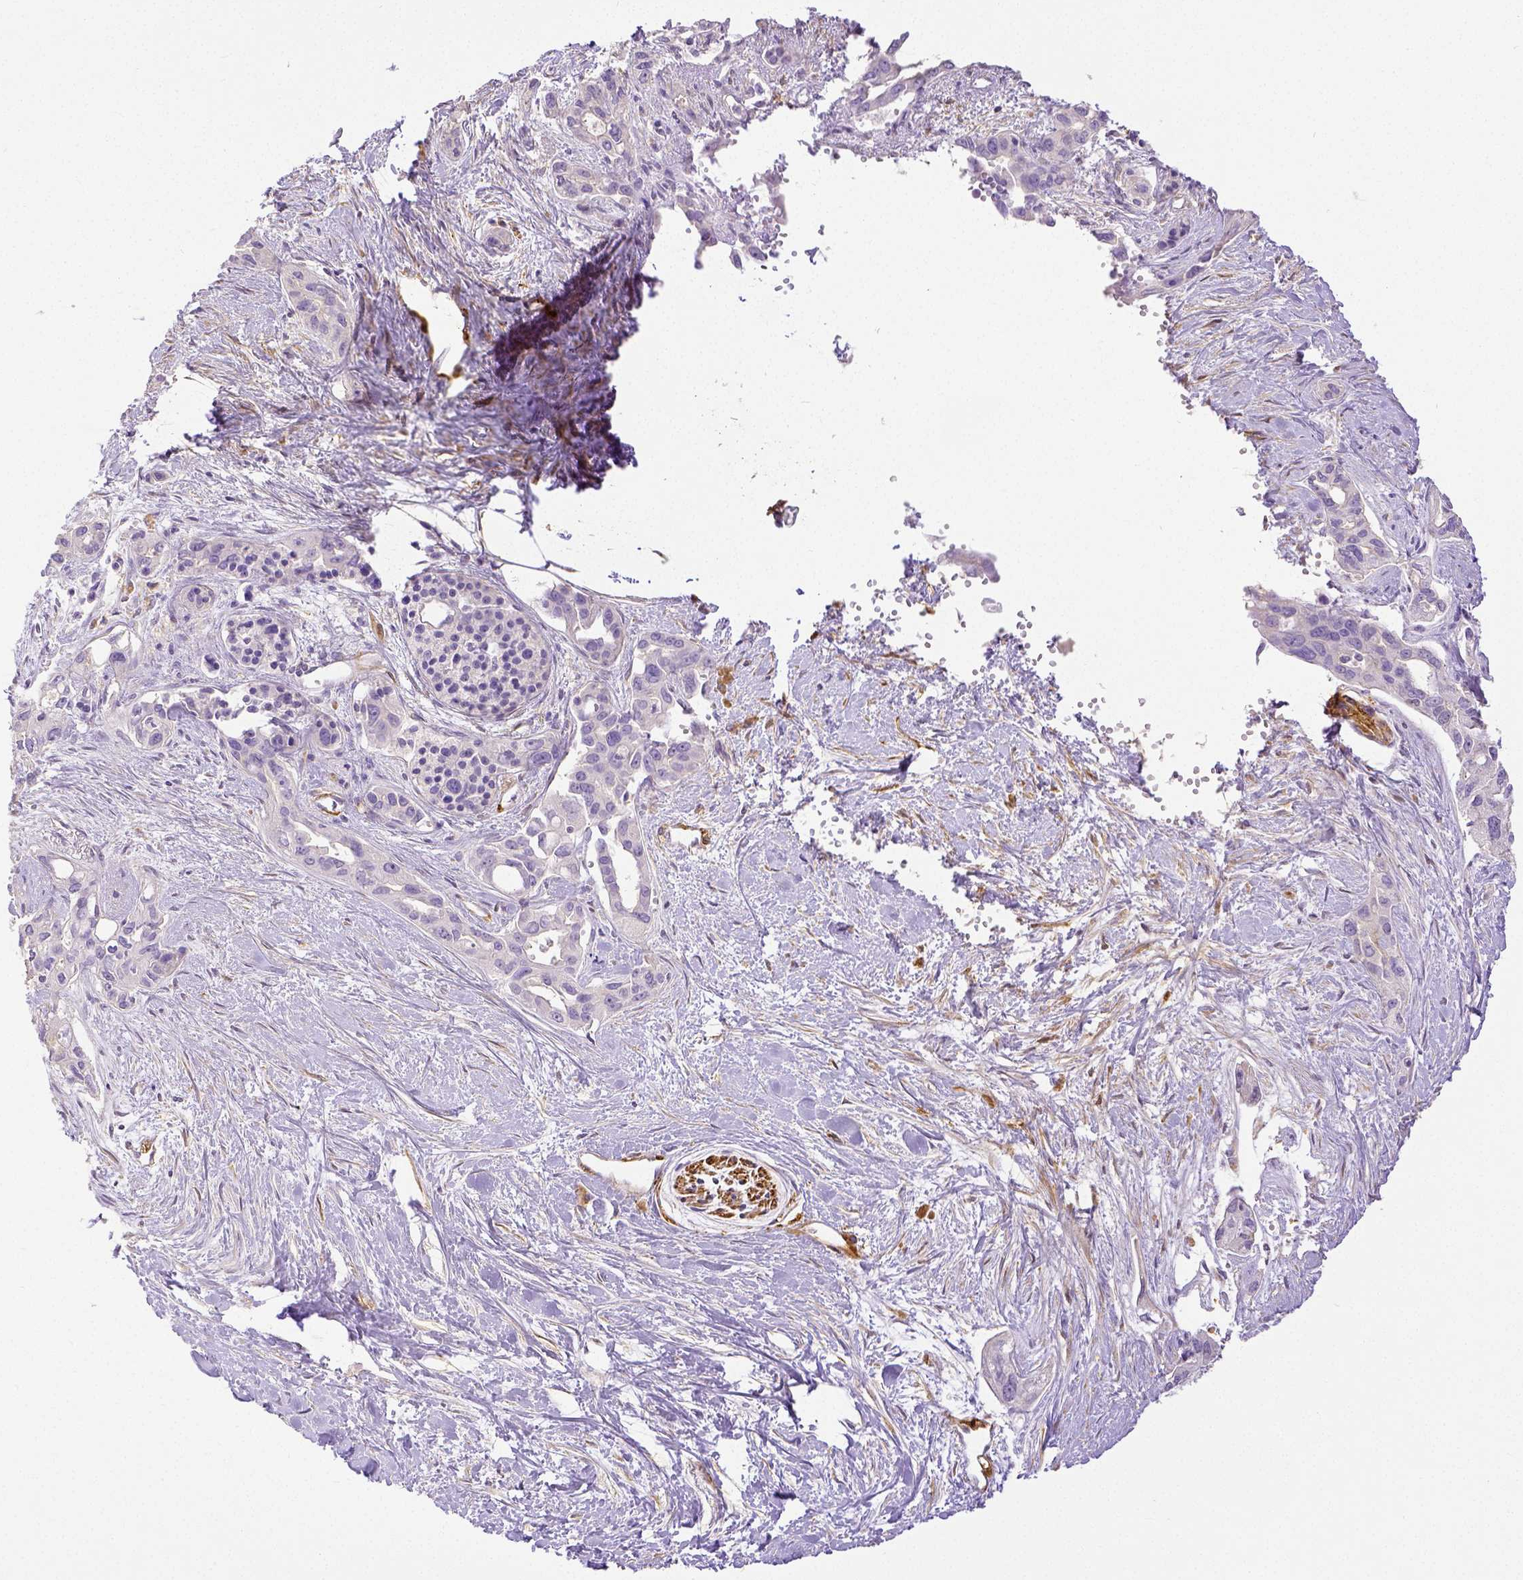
{"staining": {"intensity": "negative", "quantity": "none", "location": "none"}, "tissue": "pancreatic cancer", "cell_type": "Tumor cells", "image_type": "cancer", "snomed": [{"axis": "morphology", "description": "Adenocarcinoma, NOS"}, {"axis": "topography", "description": "Pancreas"}], "caption": "Immunohistochemistry micrograph of neoplastic tissue: pancreatic adenocarcinoma stained with DAB (3,3'-diaminobenzidine) demonstrates no significant protein positivity in tumor cells. Brightfield microscopy of IHC stained with DAB (3,3'-diaminobenzidine) (brown) and hematoxylin (blue), captured at high magnification.", "gene": "THY1", "patient": {"sex": "female", "age": 50}}